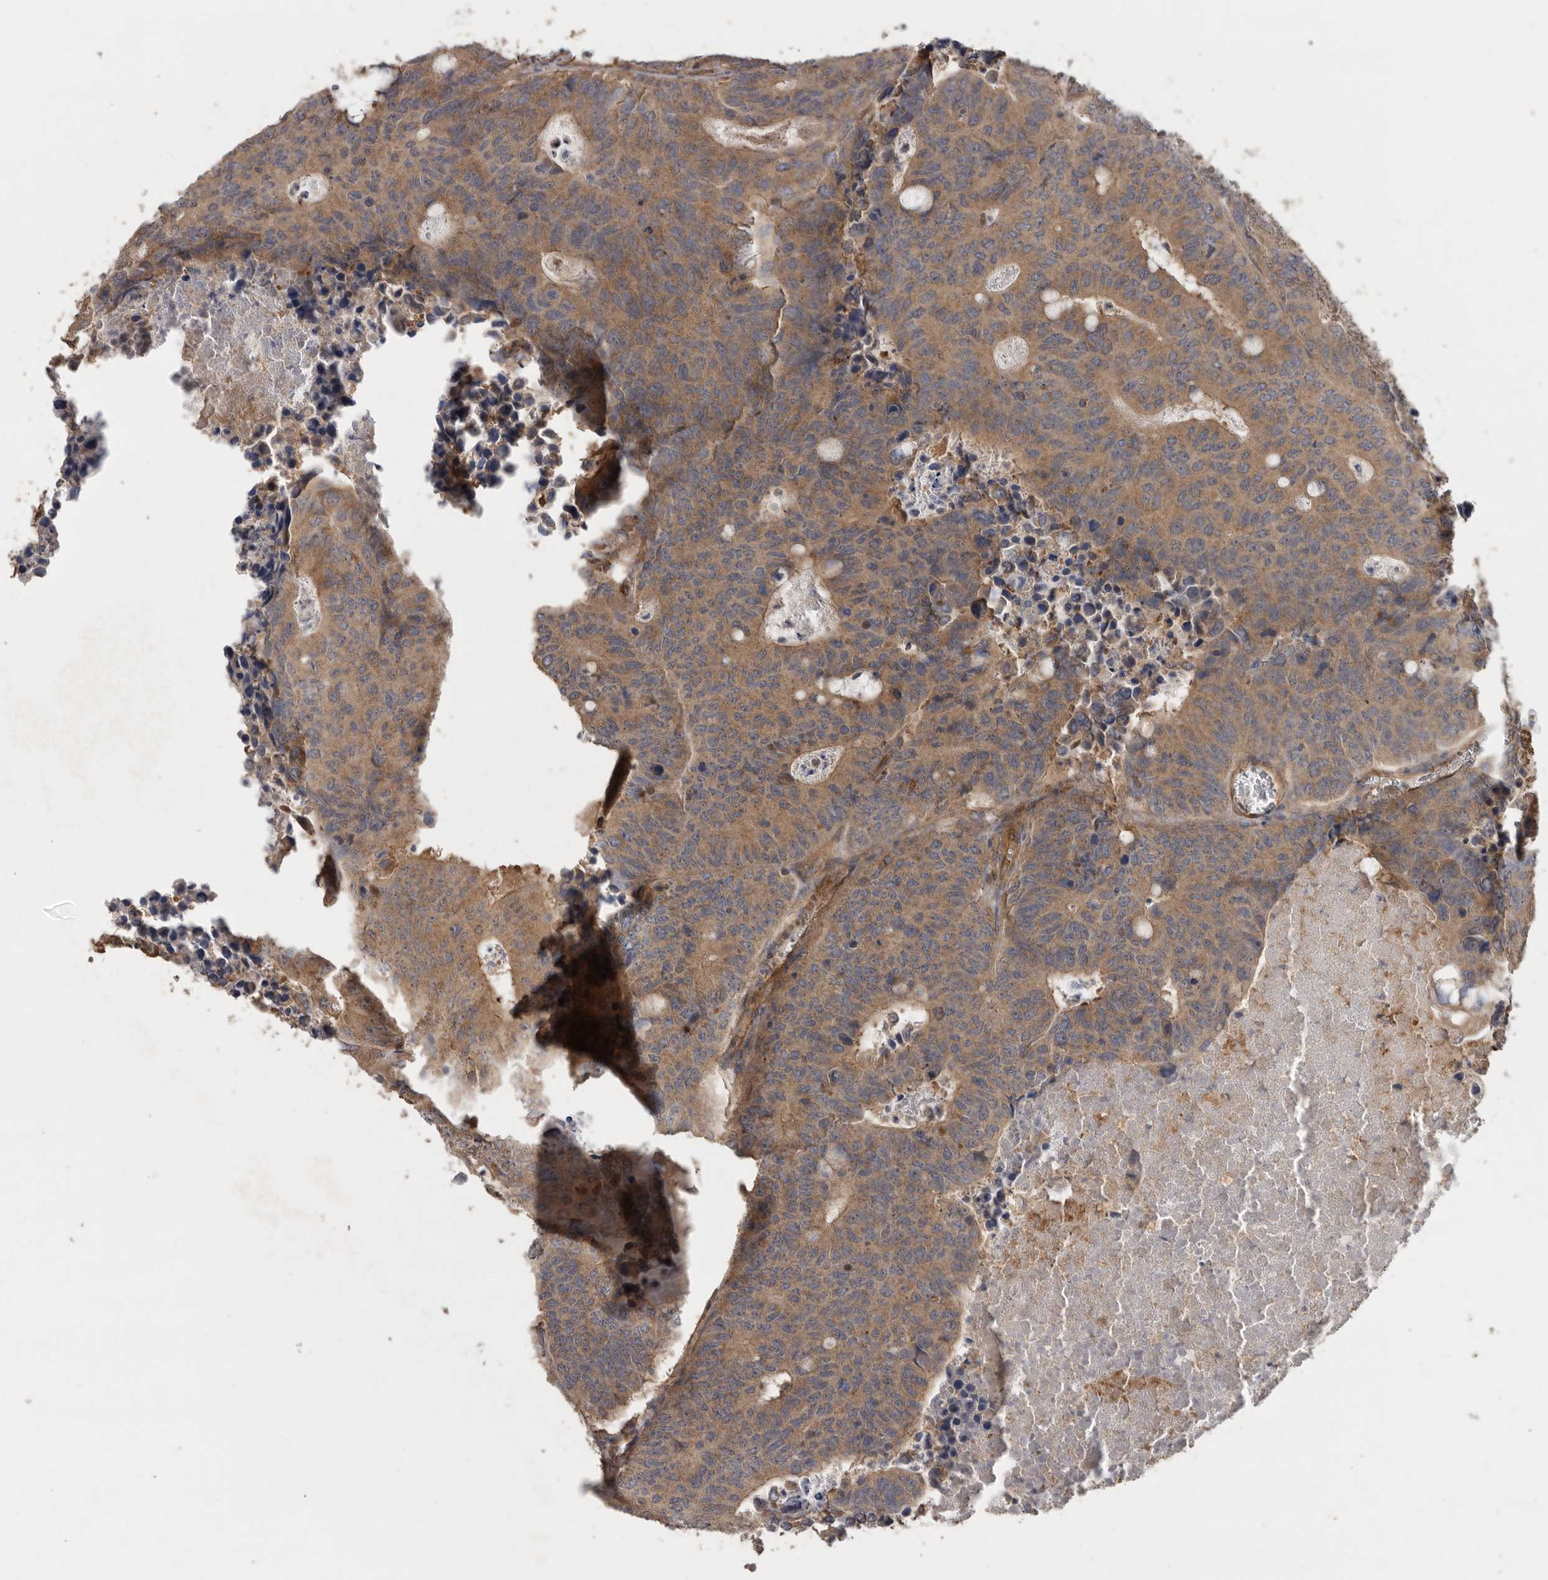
{"staining": {"intensity": "moderate", "quantity": ">75%", "location": "cytoplasmic/membranous"}, "tissue": "colorectal cancer", "cell_type": "Tumor cells", "image_type": "cancer", "snomed": [{"axis": "morphology", "description": "Adenocarcinoma, NOS"}, {"axis": "topography", "description": "Colon"}], "caption": "DAB (3,3'-diaminobenzidine) immunohistochemical staining of human colorectal cancer exhibits moderate cytoplasmic/membranous protein expression in about >75% of tumor cells.", "gene": "PODXL2", "patient": {"sex": "male", "age": 87}}